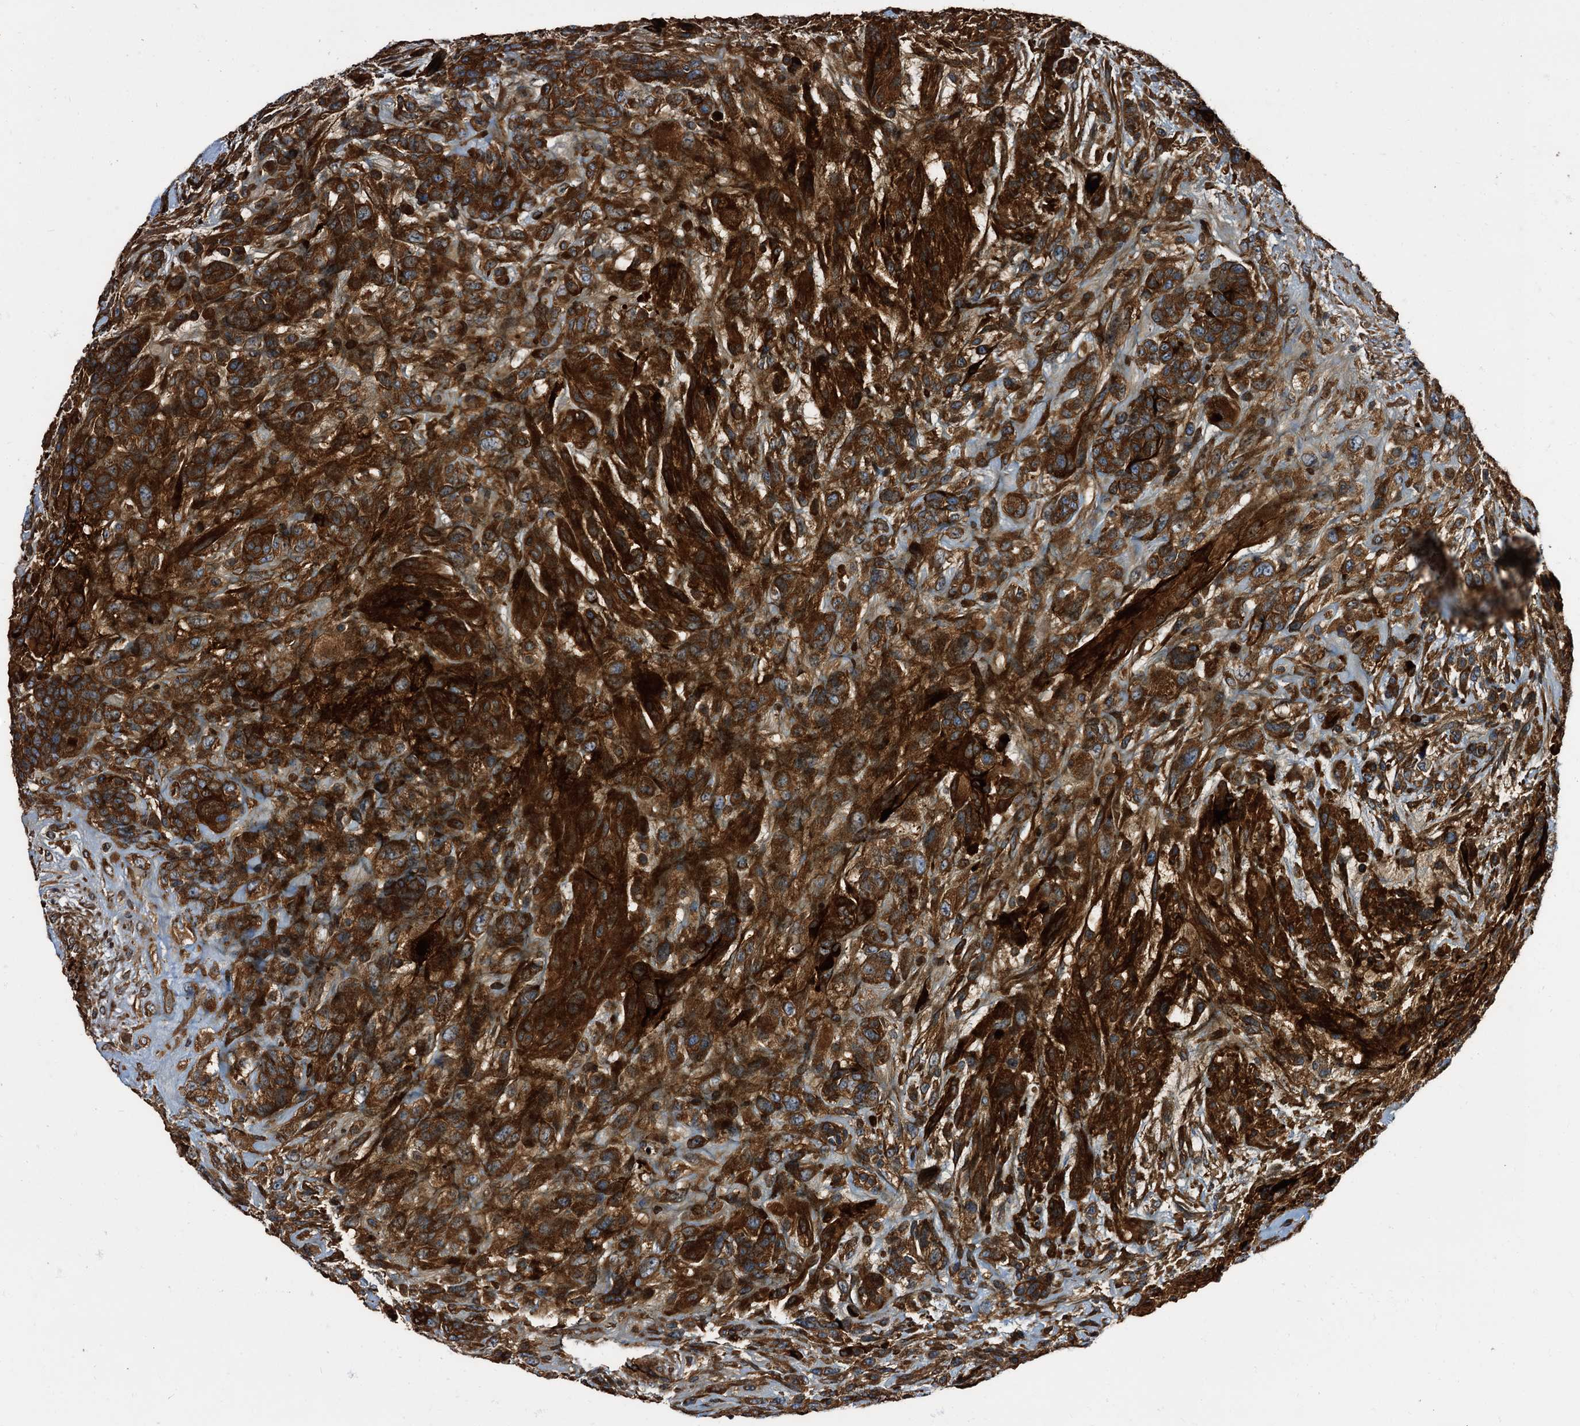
{"staining": {"intensity": "strong", "quantity": ">75%", "location": "cytoplasmic/membranous"}, "tissue": "glioma", "cell_type": "Tumor cells", "image_type": "cancer", "snomed": [{"axis": "morphology", "description": "Glioma, malignant, High grade"}, {"axis": "topography", "description": "Brain"}], "caption": "Protein positivity by immunohistochemistry (IHC) shows strong cytoplasmic/membranous staining in approximately >75% of tumor cells in malignant glioma (high-grade).", "gene": "PEX5", "patient": {"sex": "male", "age": 61}}